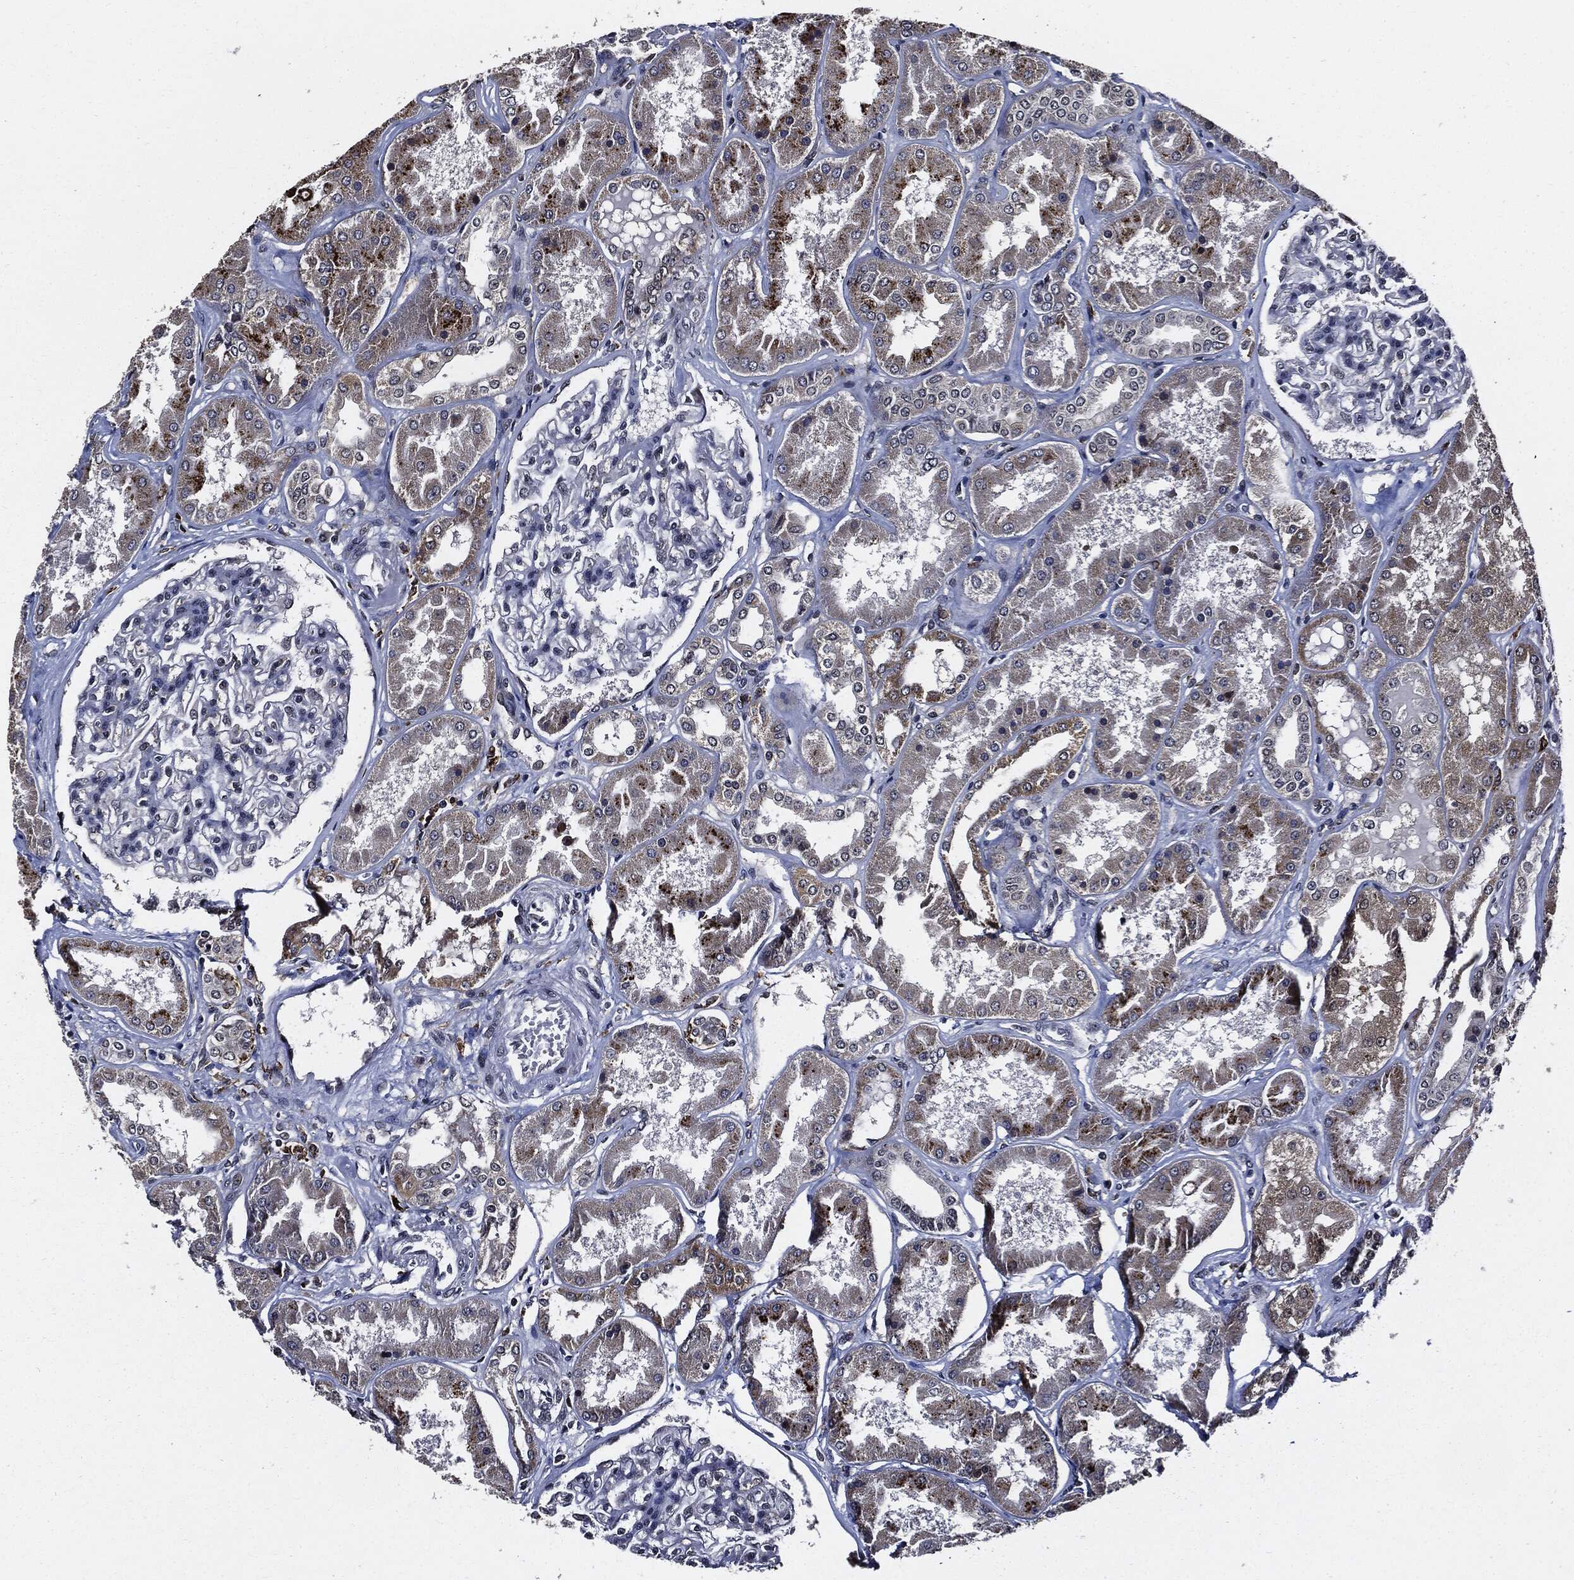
{"staining": {"intensity": "negative", "quantity": "none", "location": "none"}, "tissue": "kidney", "cell_type": "Cells in glomeruli", "image_type": "normal", "snomed": [{"axis": "morphology", "description": "Normal tissue, NOS"}, {"axis": "topography", "description": "Kidney"}], "caption": "IHC photomicrograph of unremarkable kidney: kidney stained with DAB (3,3'-diaminobenzidine) reveals no significant protein positivity in cells in glomeruli.", "gene": "SUGT1", "patient": {"sex": "female", "age": 56}}